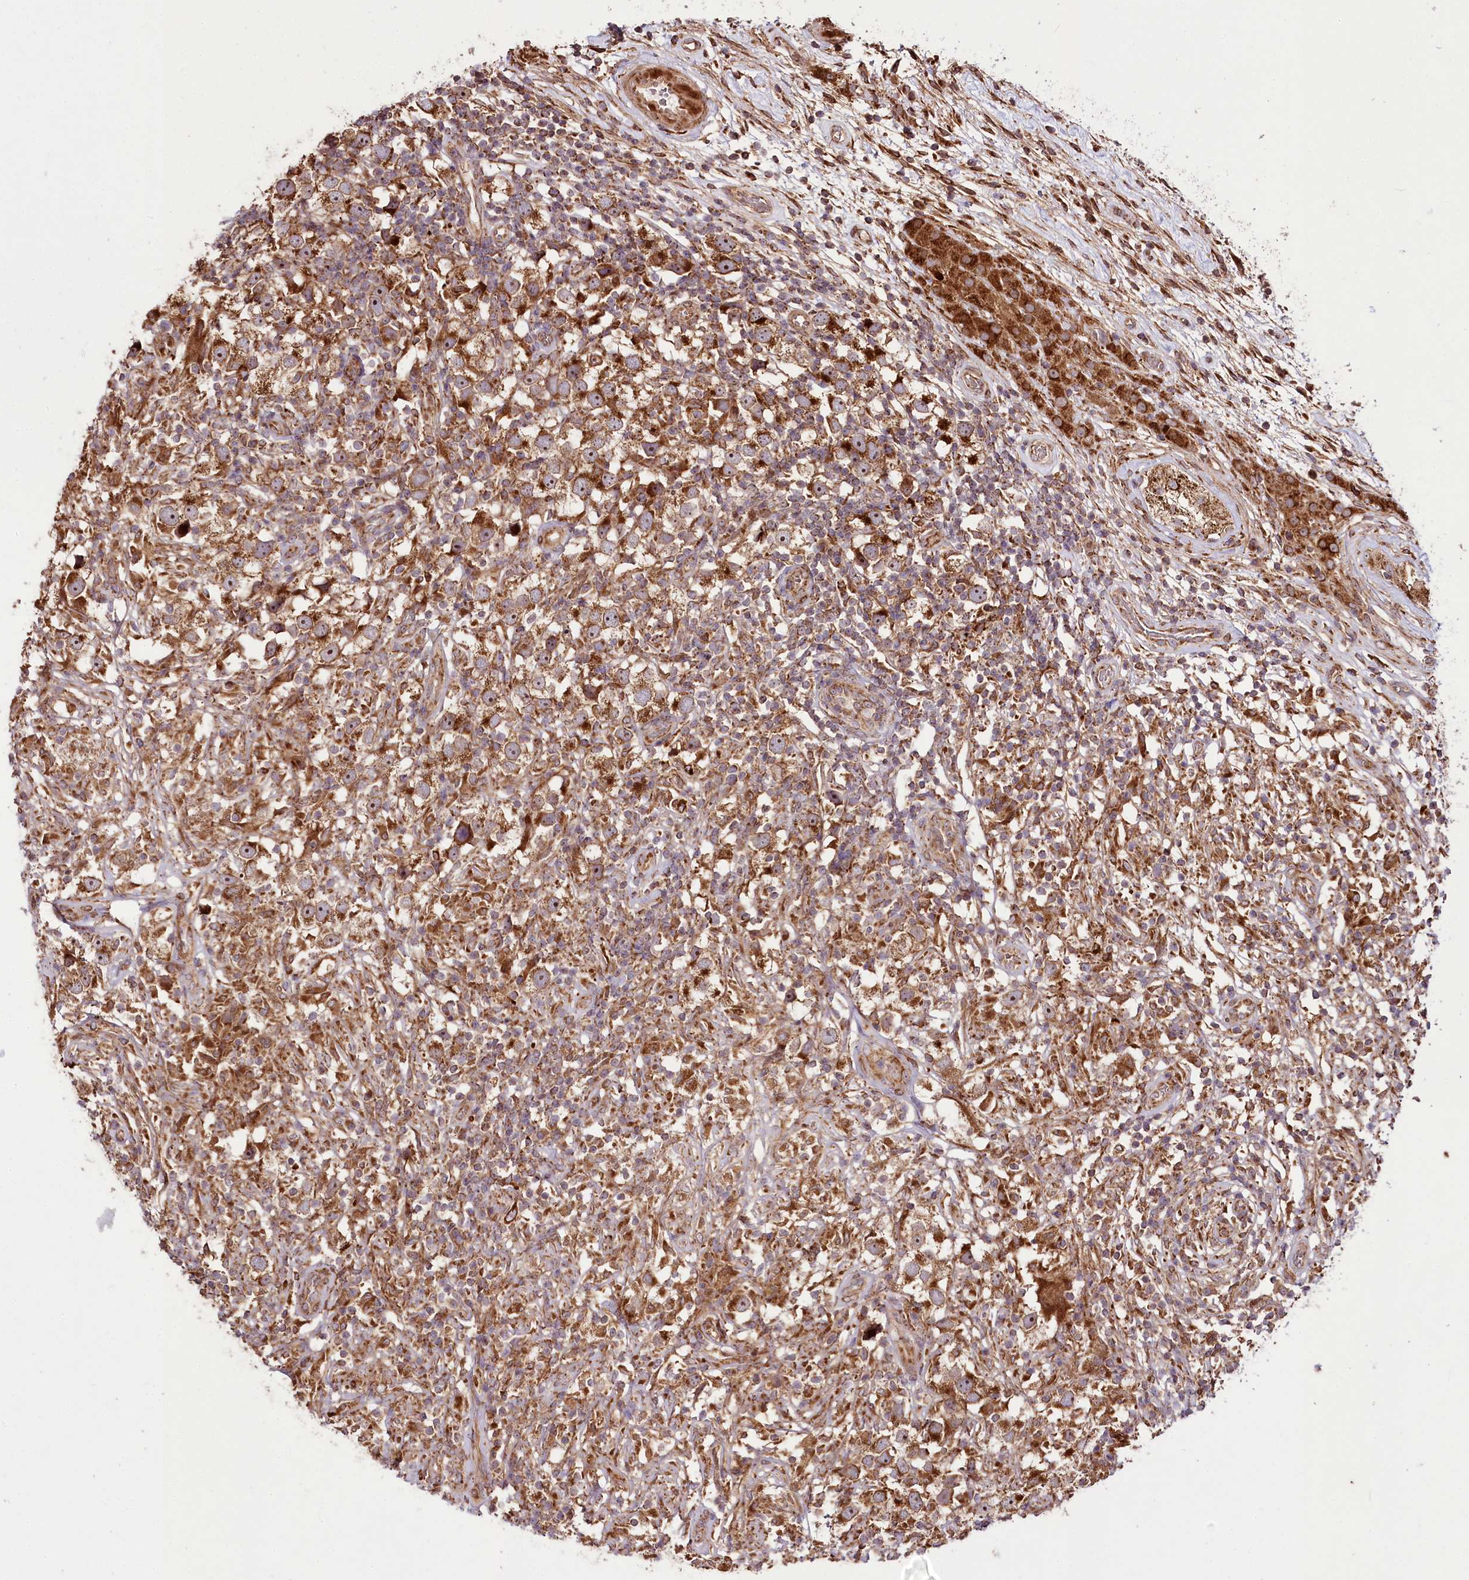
{"staining": {"intensity": "moderate", "quantity": ">75%", "location": "cytoplasmic/membranous,nuclear"}, "tissue": "testis cancer", "cell_type": "Tumor cells", "image_type": "cancer", "snomed": [{"axis": "morphology", "description": "Seminoma, NOS"}, {"axis": "topography", "description": "Testis"}], "caption": "Immunohistochemical staining of testis cancer demonstrates moderate cytoplasmic/membranous and nuclear protein staining in about >75% of tumor cells.", "gene": "RAB7A", "patient": {"sex": "male", "age": 49}}